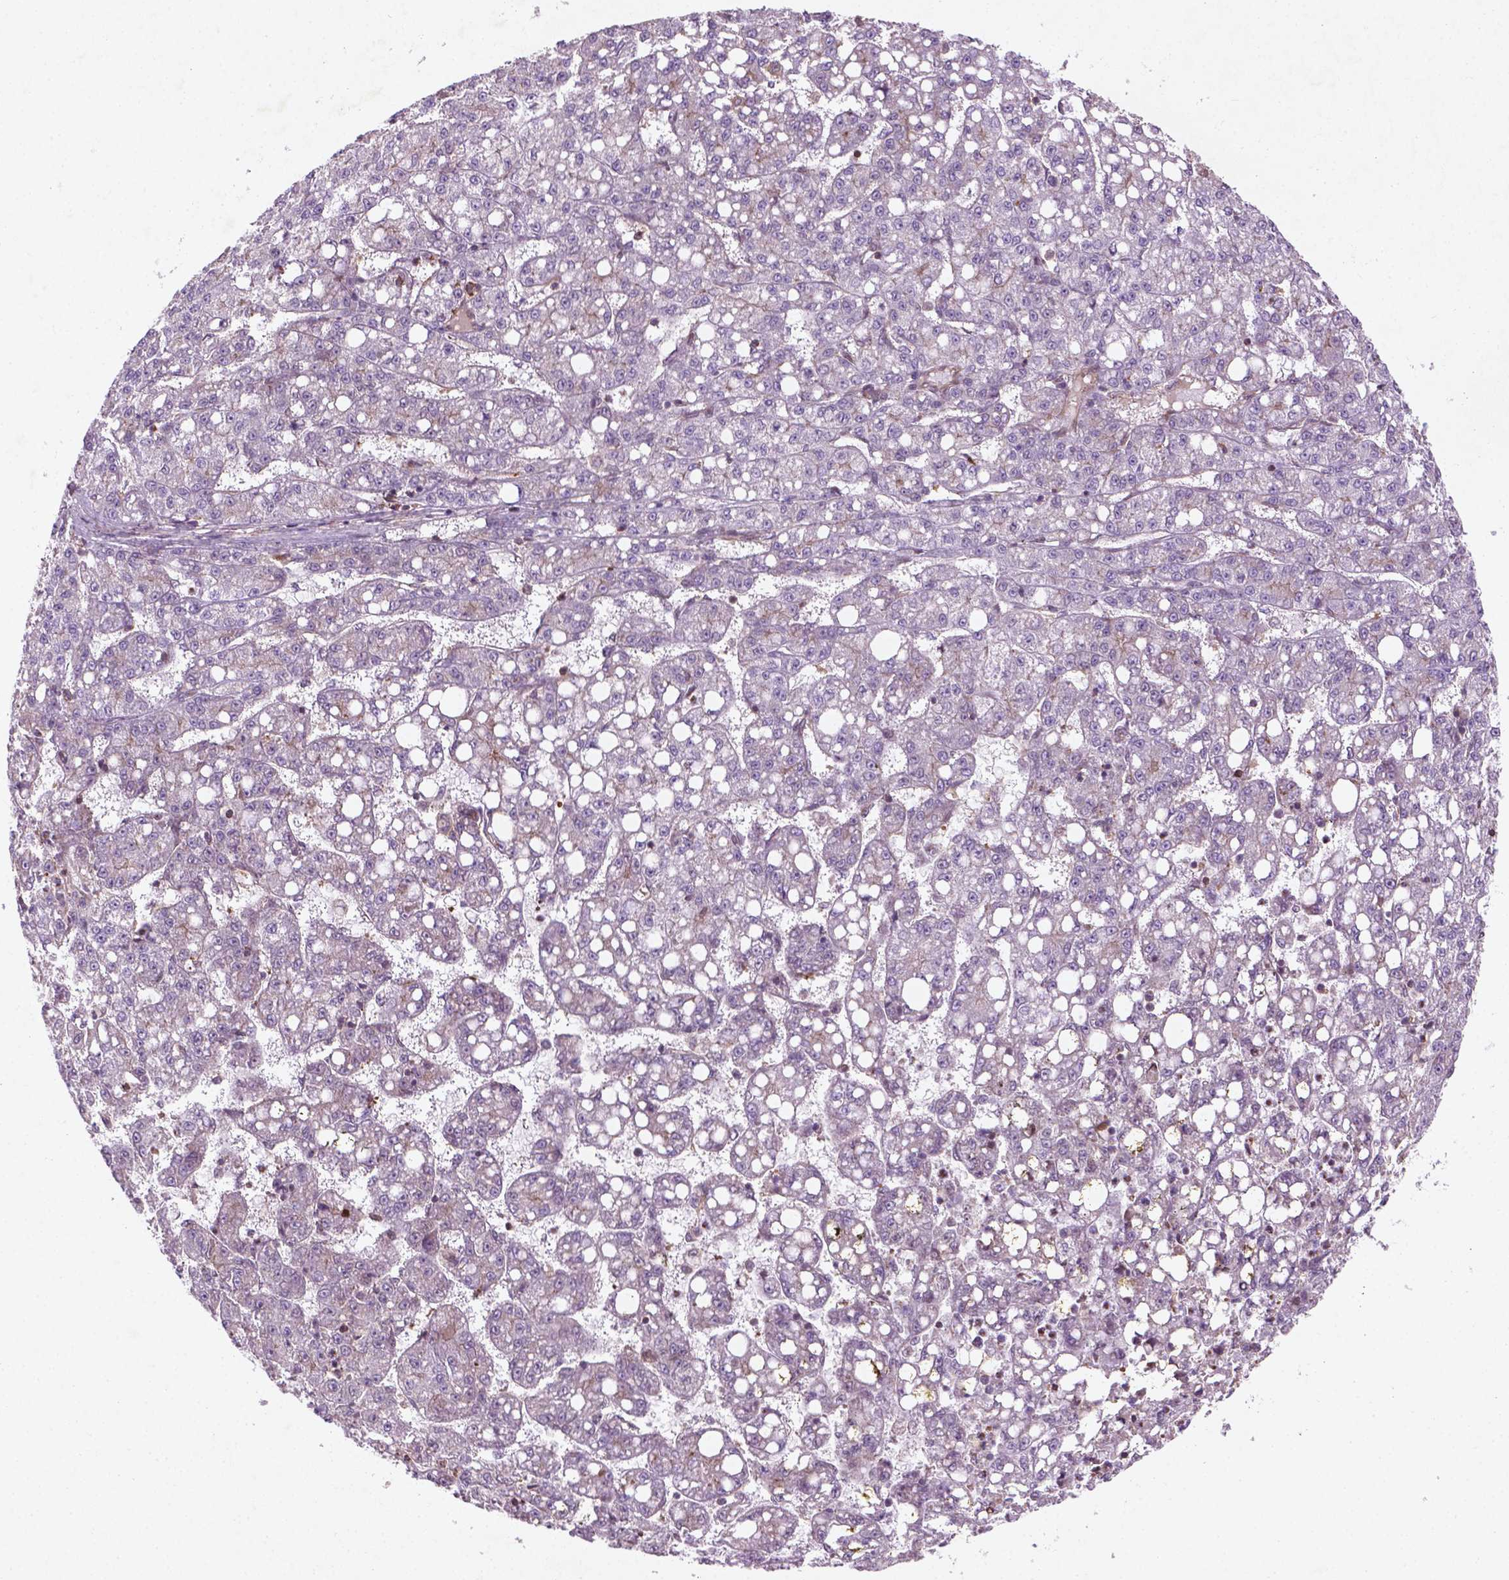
{"staining": {"intensity": "negative", "quantity": "none", "location": "none"}, "tissue": "liver cancer", "cell_type": "Tumor cells", "image_type": "cancer", "snomed": [{"axis": "morphology", "description": "Carcinoma, Hepatocellular, NOS"}, {"axis": "topography", "description": "Liver"}], "caption": "High magnification brightfield microscopy of hepatocellular carcinoma (liver) stained with DAB (brown) and counterstained with hematoxylin (blue): tumor cells show no significant expression.", "gene": "TCHP", "patient": {"sex": "female", "age": 65}}